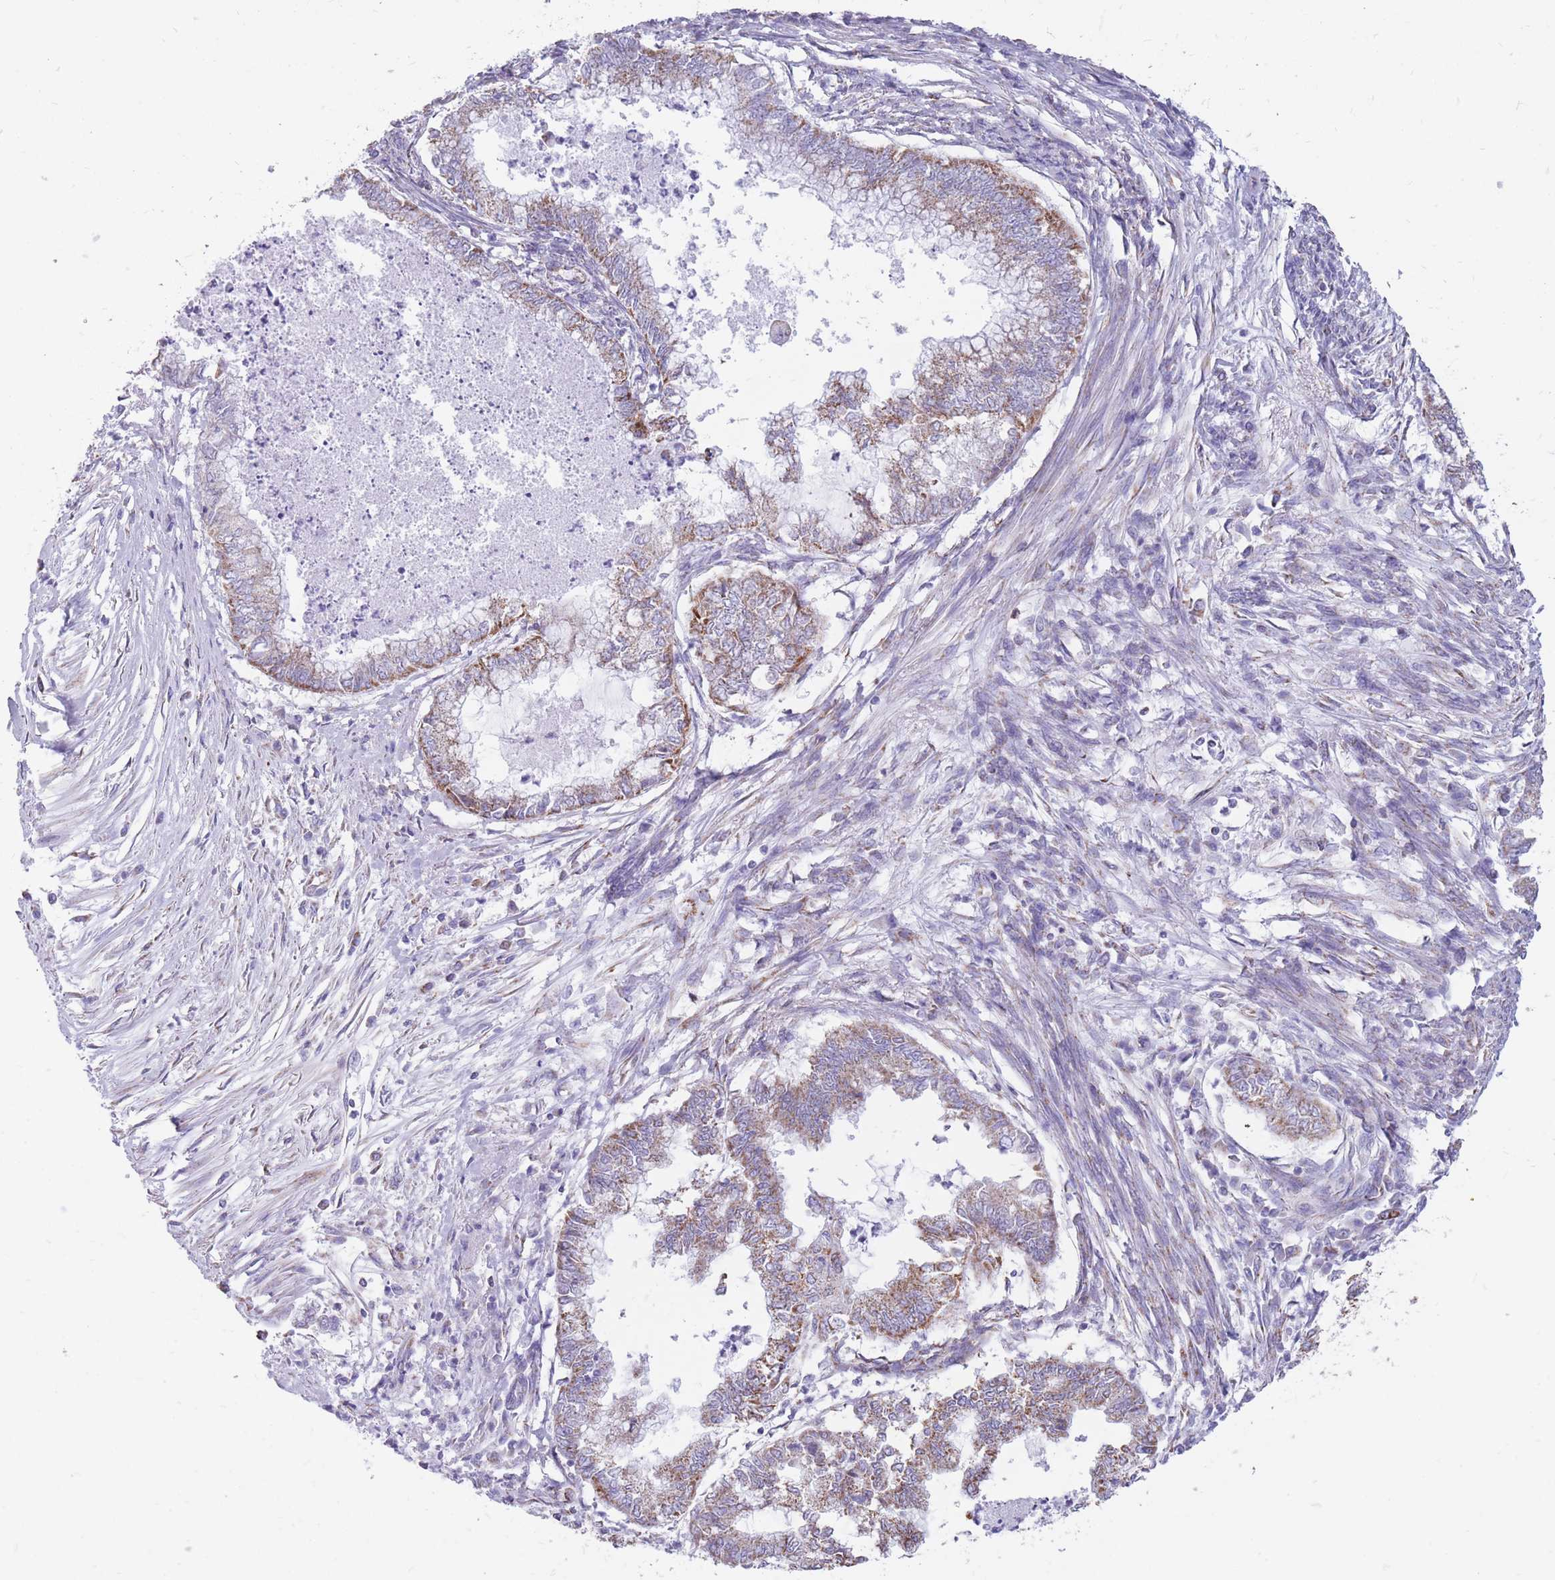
{"staining": {"intensity": "moderate", "quantity": "25%-75%", "location": "cytoplasmic/membranous"}, "tissue": "endometrial cancer", "cell_type": "Tumor cells", "image_type": "cancer", "snomed": [{"axis": "morphology", "description": "Adenocarcinoma, NOS"}, {"axis": "topography", "description": "Endometrium"}], "caption": "Protein expression by immunohistochemistry (IHC) demonstrates moderate cytoplasmic/membranous positivity in about 25%-75% of tumor cells in endometrial cancer (adenocarcinoma).", "gene": "PCSK1", "patient": {"sex": "female", "age": 79}}